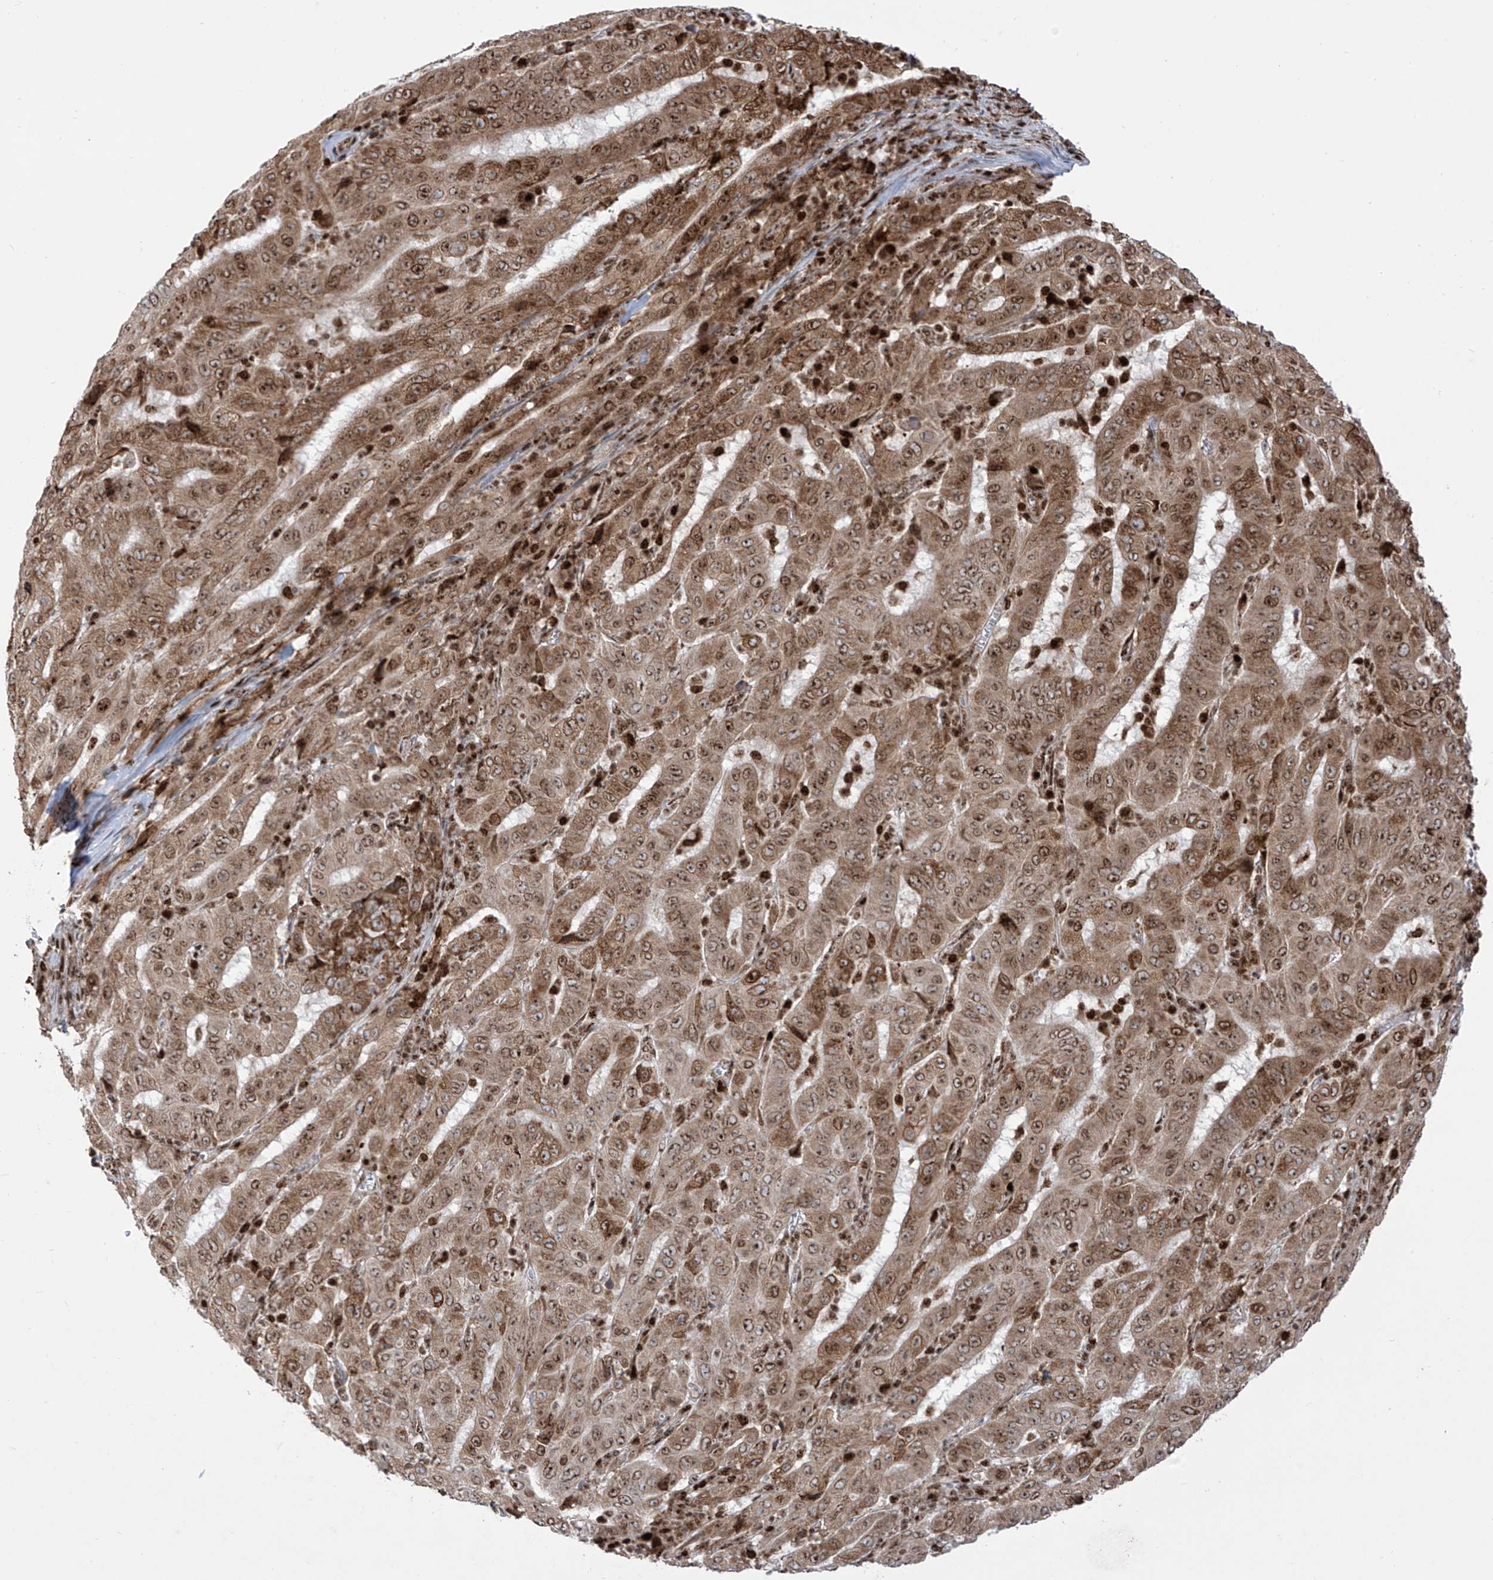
{"staining": {"intensity": "moderate", "quantity": ">75%", "location": "cytoplasmic/membranous,nuclear"}, "tissue": "pancreatic cancer", "cell_type": "Tumor cells", "image_type": "cancer", "snomed": [{"axis": "morphology", "description": "Adenocarcinoma, NOS"}, {"axis": "topography", "description": "Pancreas"}], "caption": "This image displays immunohistochemistry (IHC) staining of pancreatic cancer, with medium moderate cytoplasmic/membranous and nuclear expression in approximately >75% of tumor cells.", "gene": "ZBTB8A", "patient": {"sex": "male", "age": 63}}